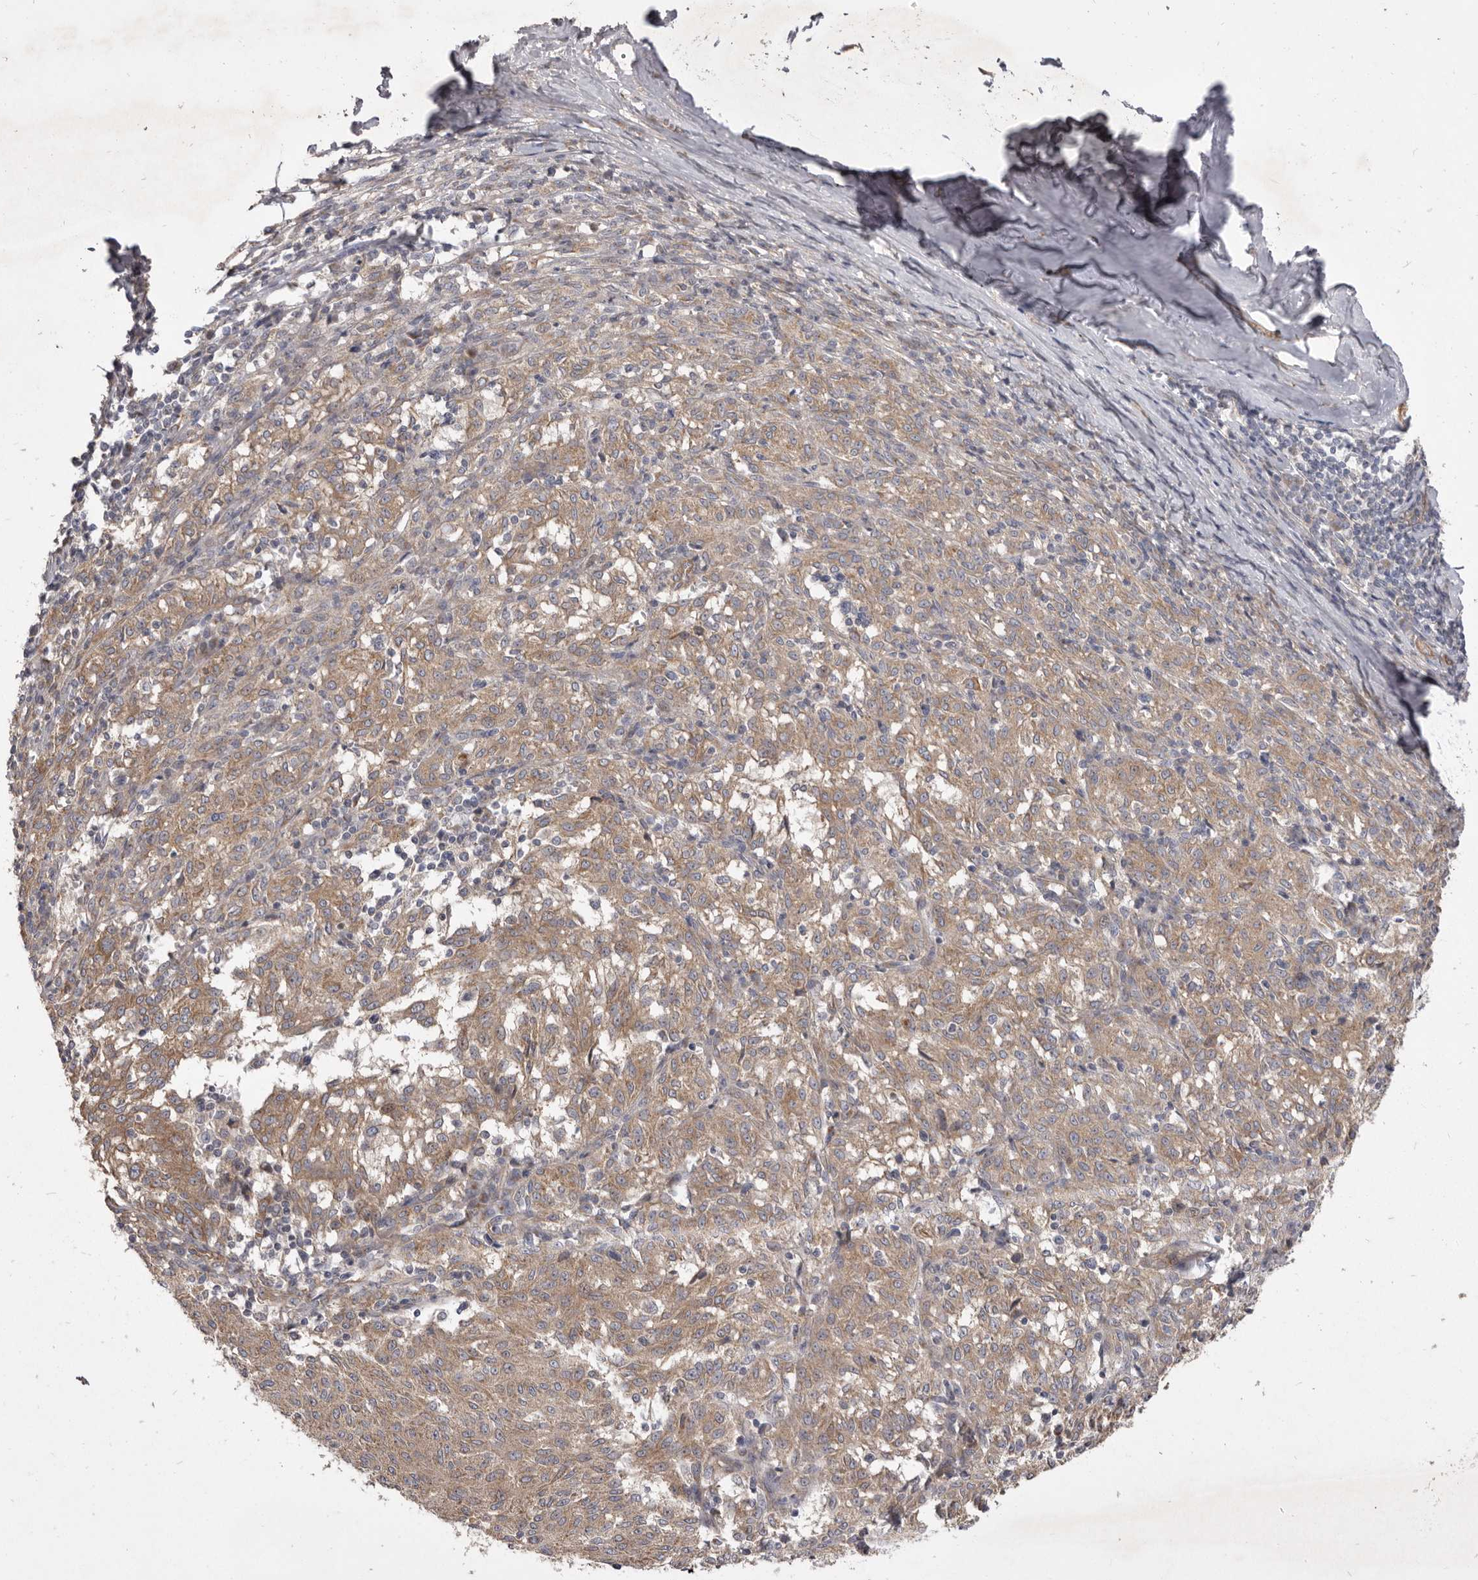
{"staining": {"intensity": "moderate", "quantity": ">75%", "location": "cytoplasmic/membranous"}, "tissue": "melanoma", "cell_type": "Tumor cells", "image_type": "cancer", "snomed": [{"axis": "morphology", "description": "Malignant melanoma, NOS"}, {"axis": "topography", "description": "Skin"}], "caption": "Malignant melanoma stained with a brown dye displays moderate cytoplasmic/membranous positive positivity in approximately >75% of tumor cells.", "gene": "VPS45", "patient": {"sex": "female", "age": 72}}